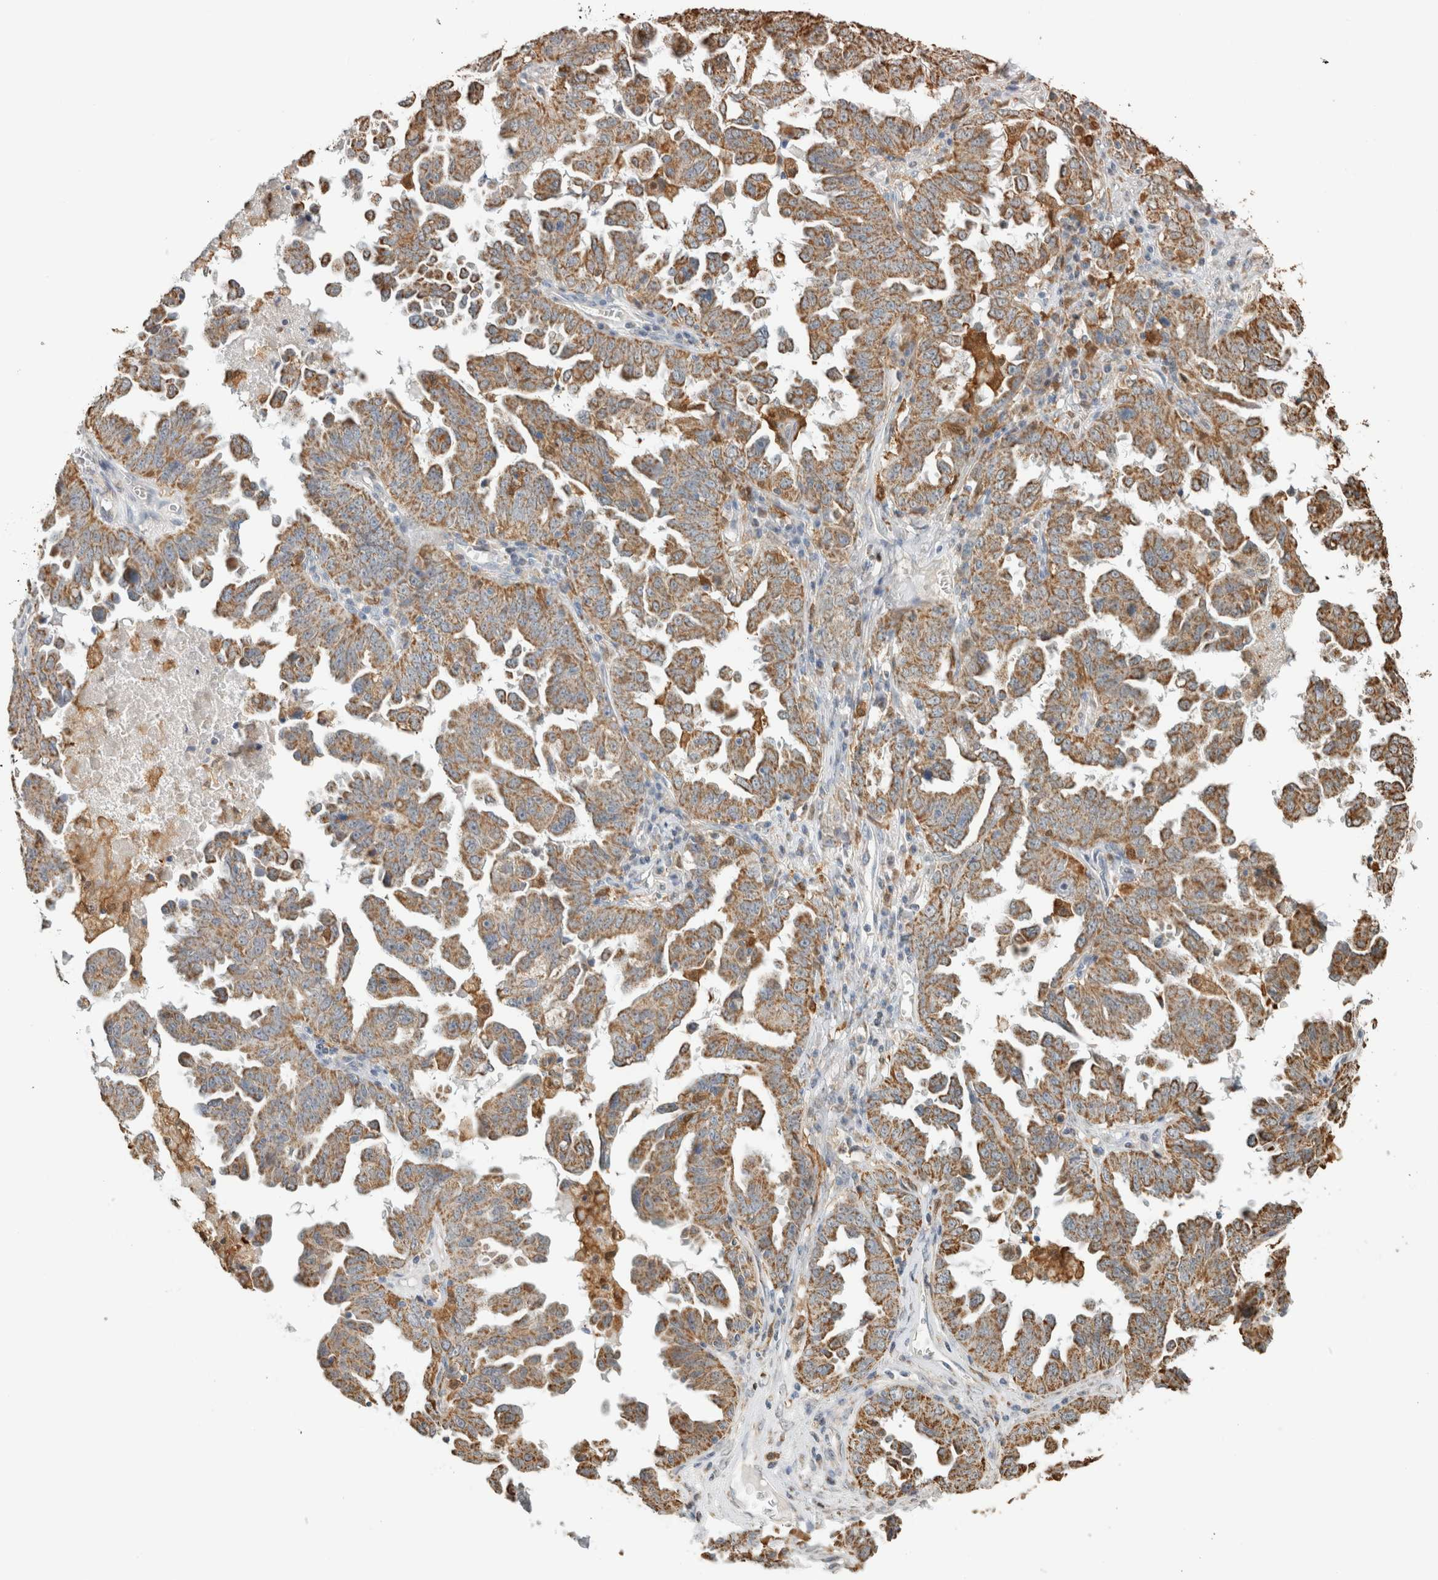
{"staining": {"intensity": "moderate", "quantity": ">75%", "location": "cytoplasmic/membranous"}, "tissue": "ovarian cancer", "cell_type": "Tumor cells", "image_type": "cancer", "snomed": [{"axis": "morphology", "description": "Carcinoma, endometroid"}, {"axis": "topography", "description": "Ovary"}], "caption": "A medium amount of moderate cytoplasmic/membranous staining is appreciated in approximately >75% of tumor cells in endometroid carcinoma (ovarian) tissue.", "gene": "CAPG", "patient": {"sex": "female", "age": 62}}